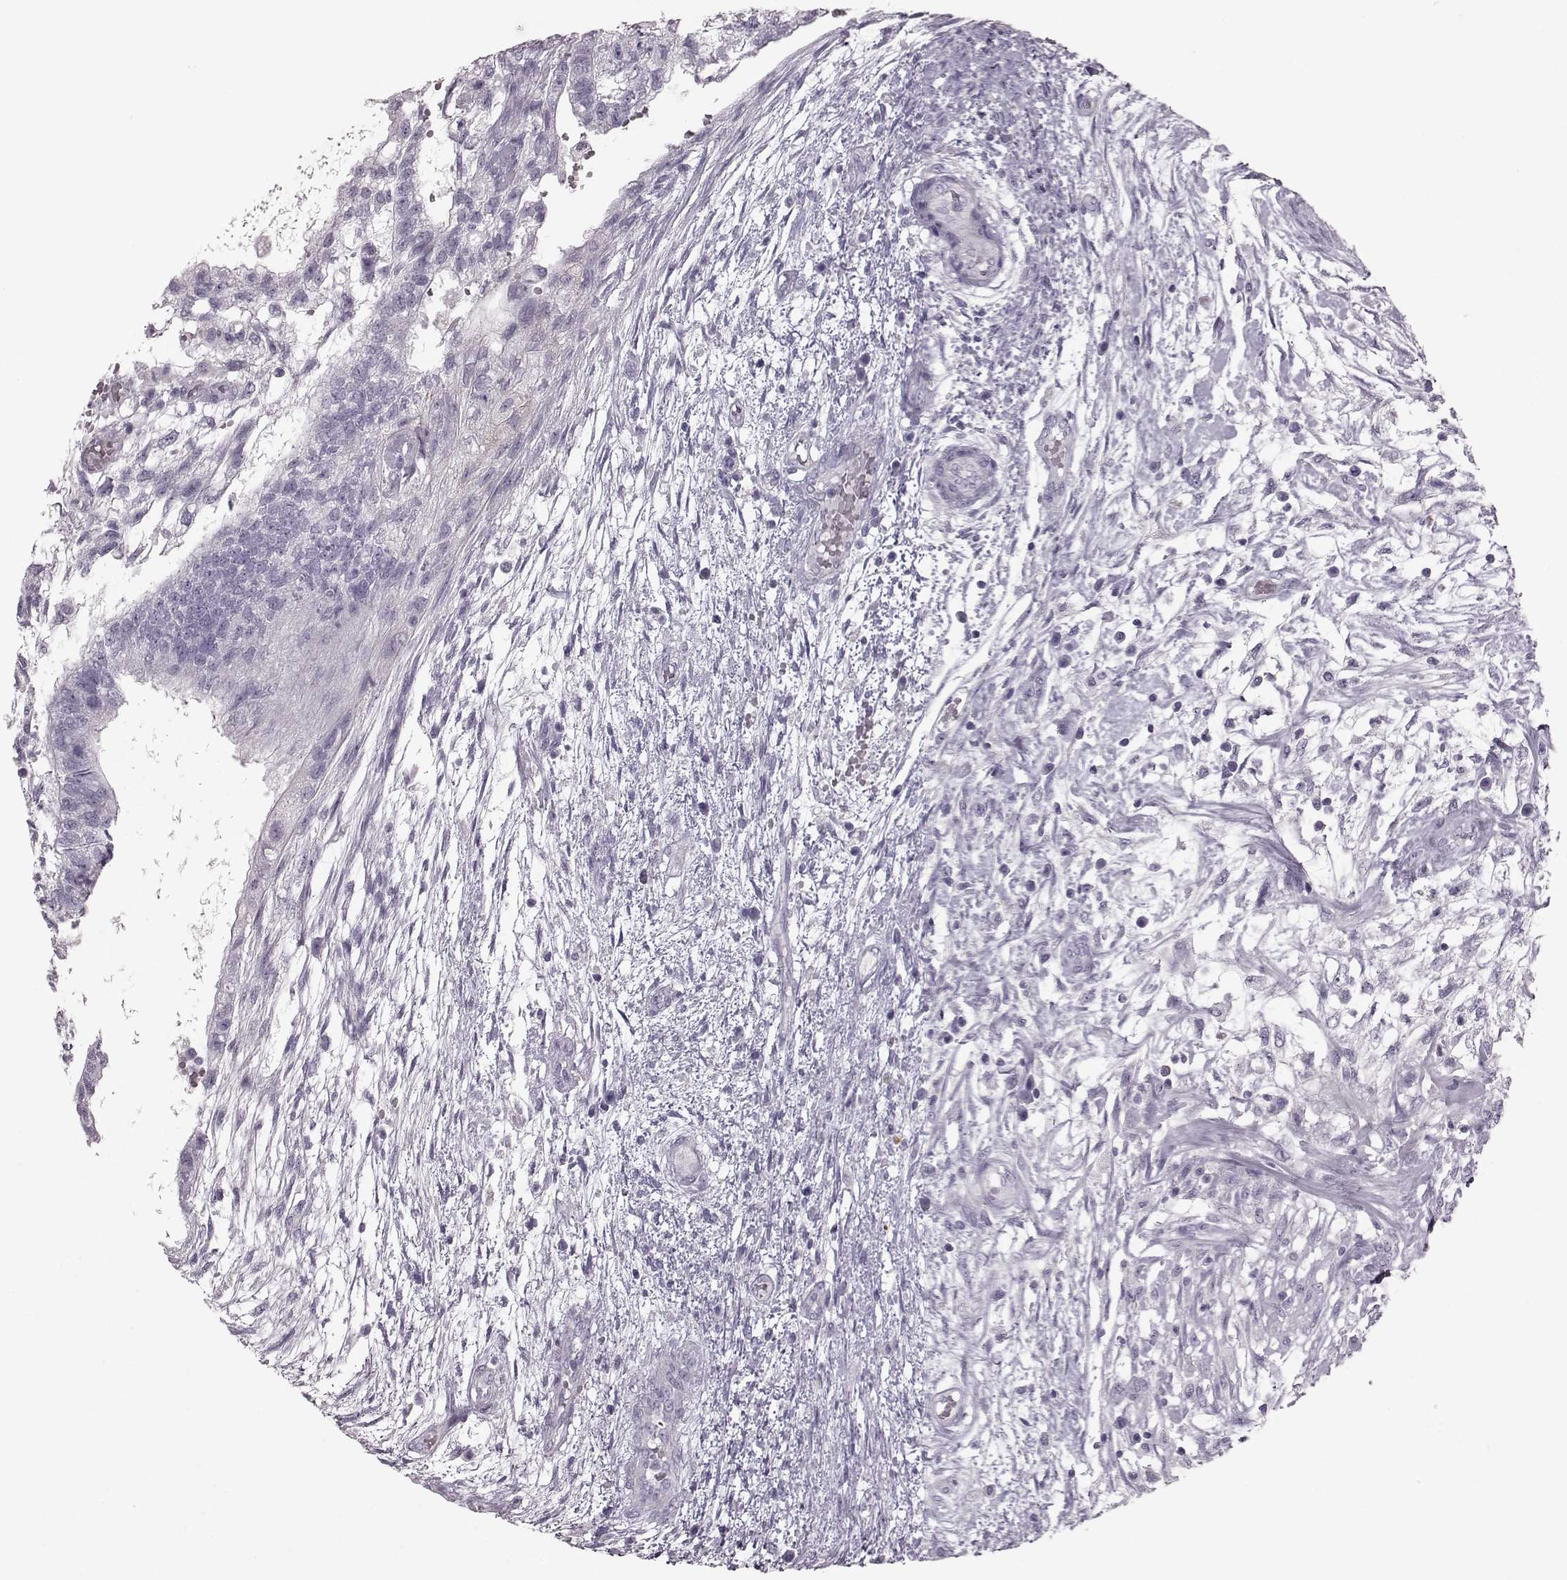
{"staining": {"intensity": "negative", "quantity": "none", "location": "none"}, "tissue": "testis cancer", "cell_type": "Tumor cells", "image_type": "cancer", "snomed": [{"axis": "morphology", "description": "Normal tissue, NOS"}, {"axis": "morphology", "description": "Carcinoma, Embryonal, NOS"}, {"axis": "topography", "description": "Testis"}, {"axis": "topography", "description": "Epididymis"}], "caption": "High magnification brightfield microscopy of testis embryonal carcinoma stained with DAB (brown) and counterstained with hematoxylin (blue): tumor cells show no significant staining.", "gene": "CRYBA2", "patient": {"sex": "male", "age": 32}}